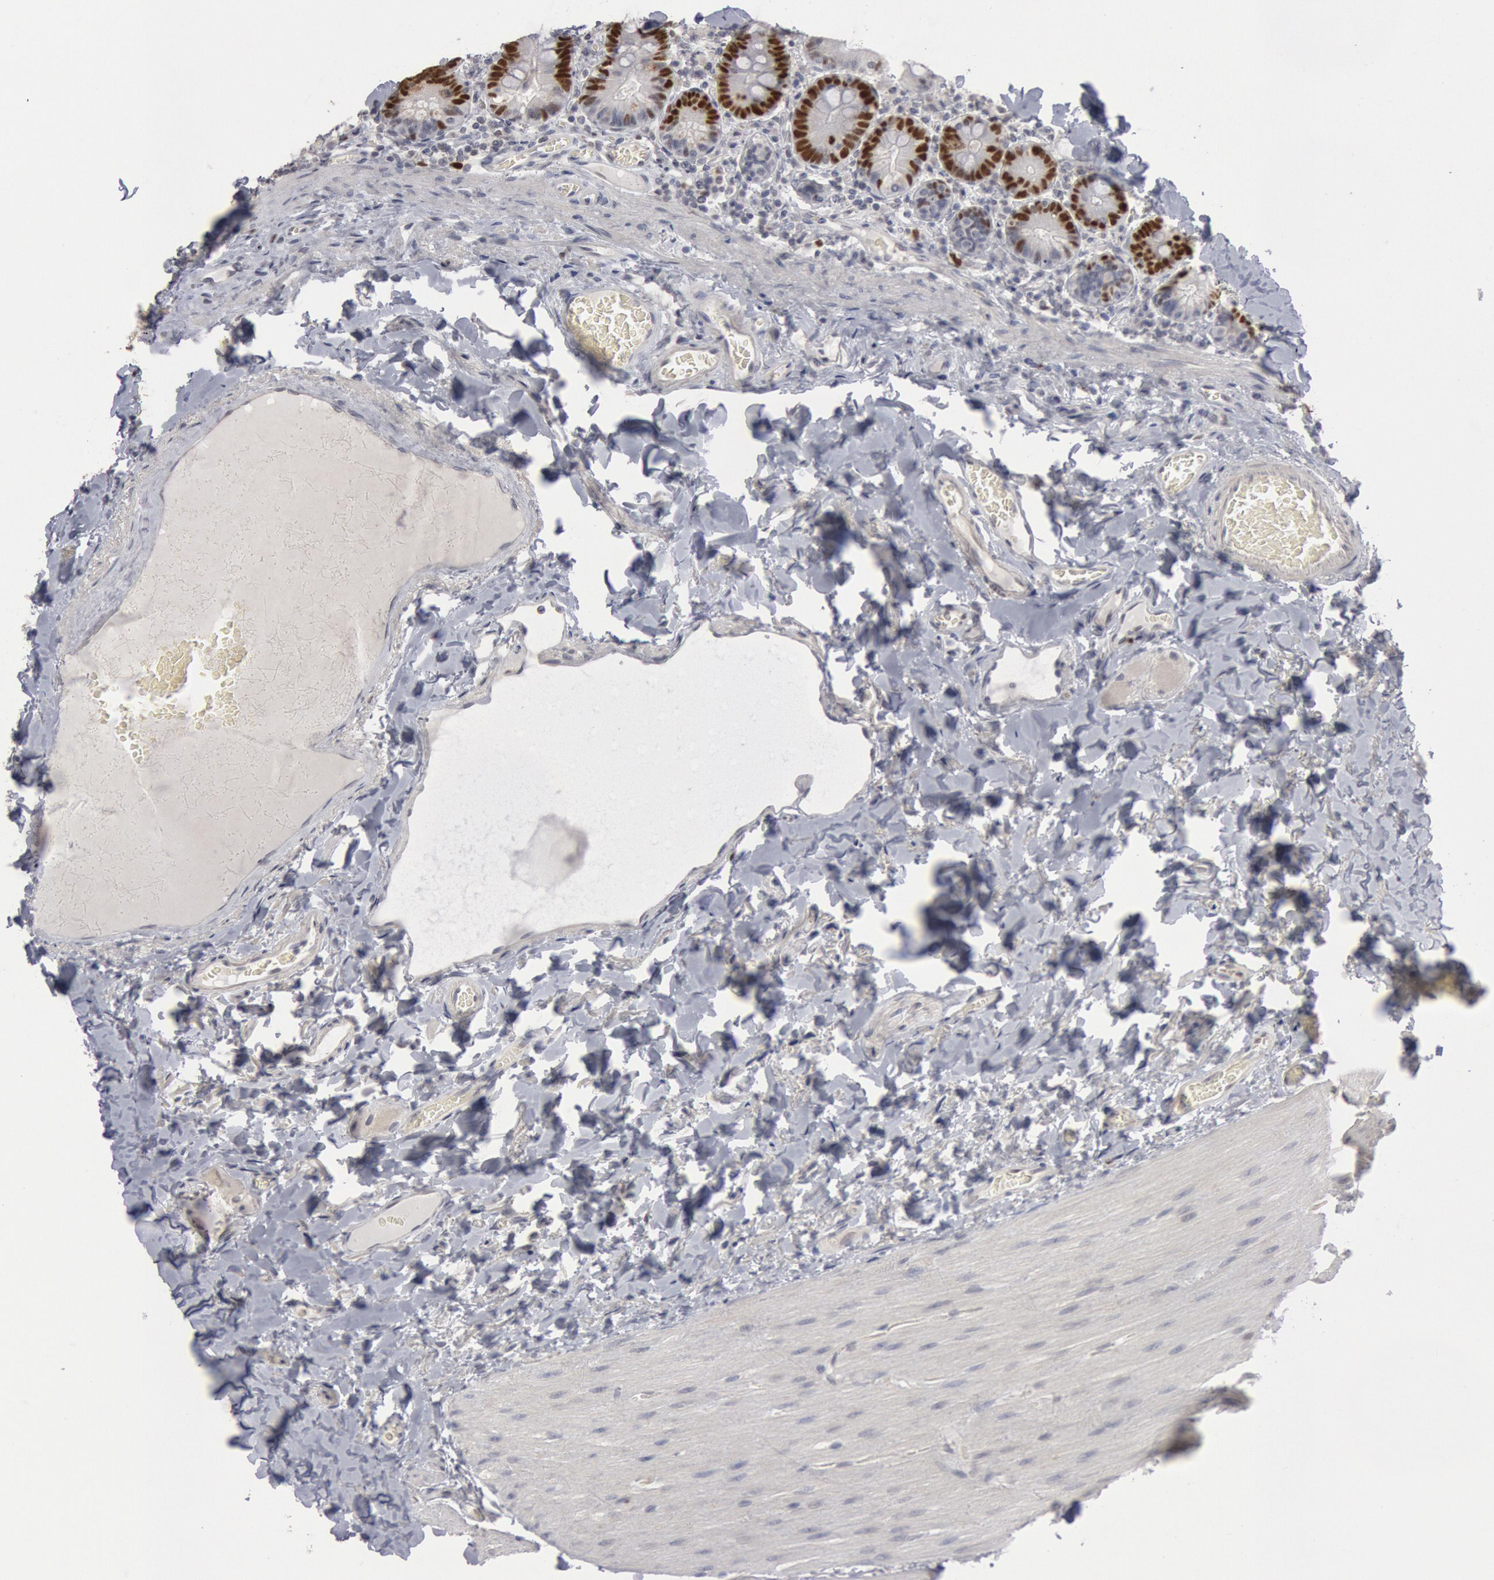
{"staining": {"intensity": "strong", "quantity": "25%-75%", "location": "nuclear"}, "tissue": "duodenum", "cell_type": "Glandular cells", "image_type": "normal", "snomed": [{"axis": "morphology", "description": "Normal tissue, NOS"}, {"axis": "topography", "description": "Duodenum"}], "caption": "A brown stain shows strong nuclear positivity of a protein in glandular cells of normal duodenum. Using DAB (3,3'-diaminobenzidine) (brown) and hematoxylin (blue) stains, captured at high magnification using brightfield microscopy.", "gene": "WDHD1", "patient": {"sex": "male", "age": 66}}